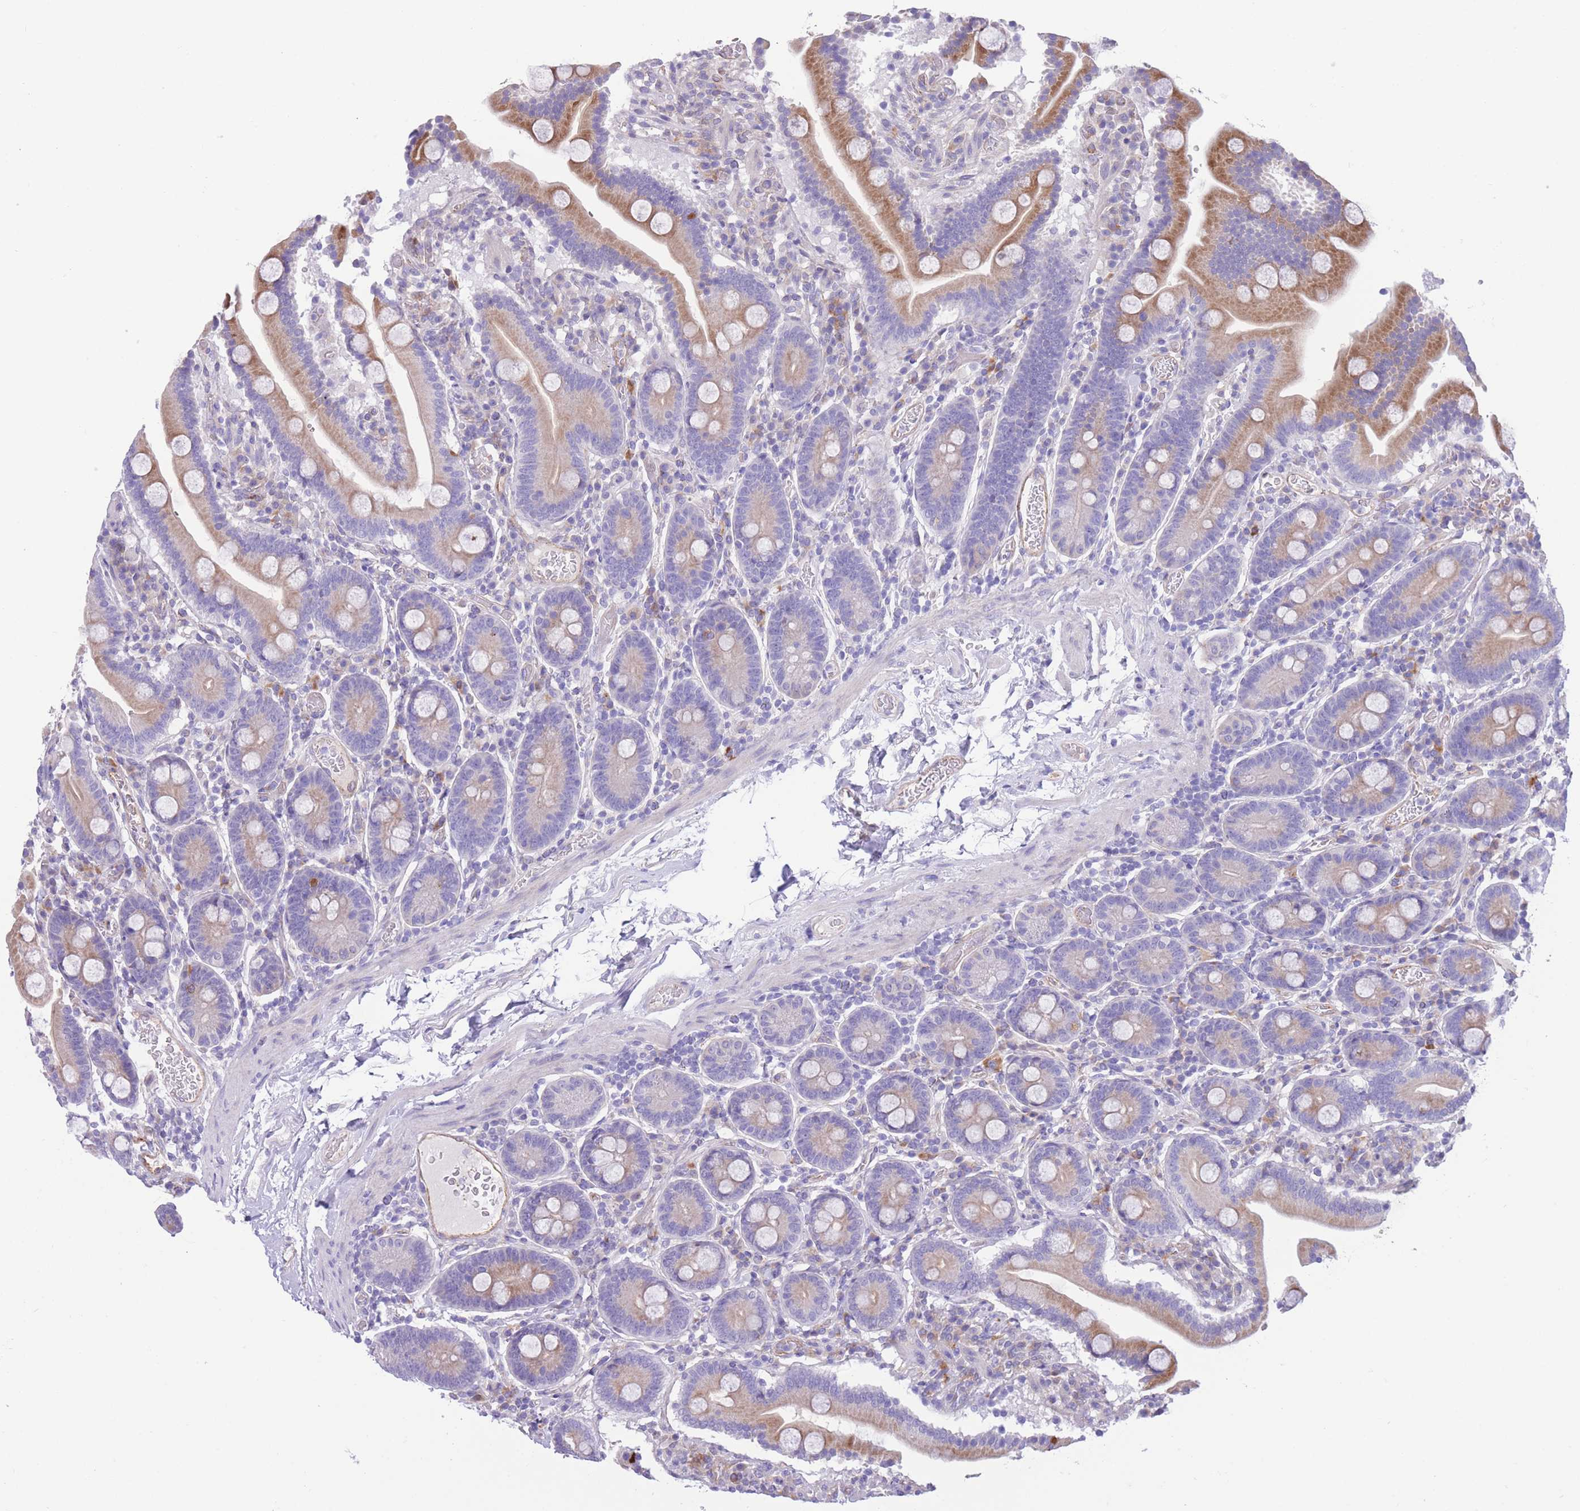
{"staining": {"intensity": "moderate", "quantity": "25%-75%", "location": "cytoplasmic/membranous"}, "tissue": "duodenum", "cell_type": "Glandular cells", "image_type": "normal", "snomed": [{"axis": "morphology", "description": "Normal tissue, NOS"}, {"axis": "topography", "description": "Duodenum"}], "caption": "A brown stain labels moderate cytoplasmic/membranous expression of a protein in glandular cells of unremarkable human duodenum.", "gene": "DET1", "patient": {"sex": "male", "age": 55}}